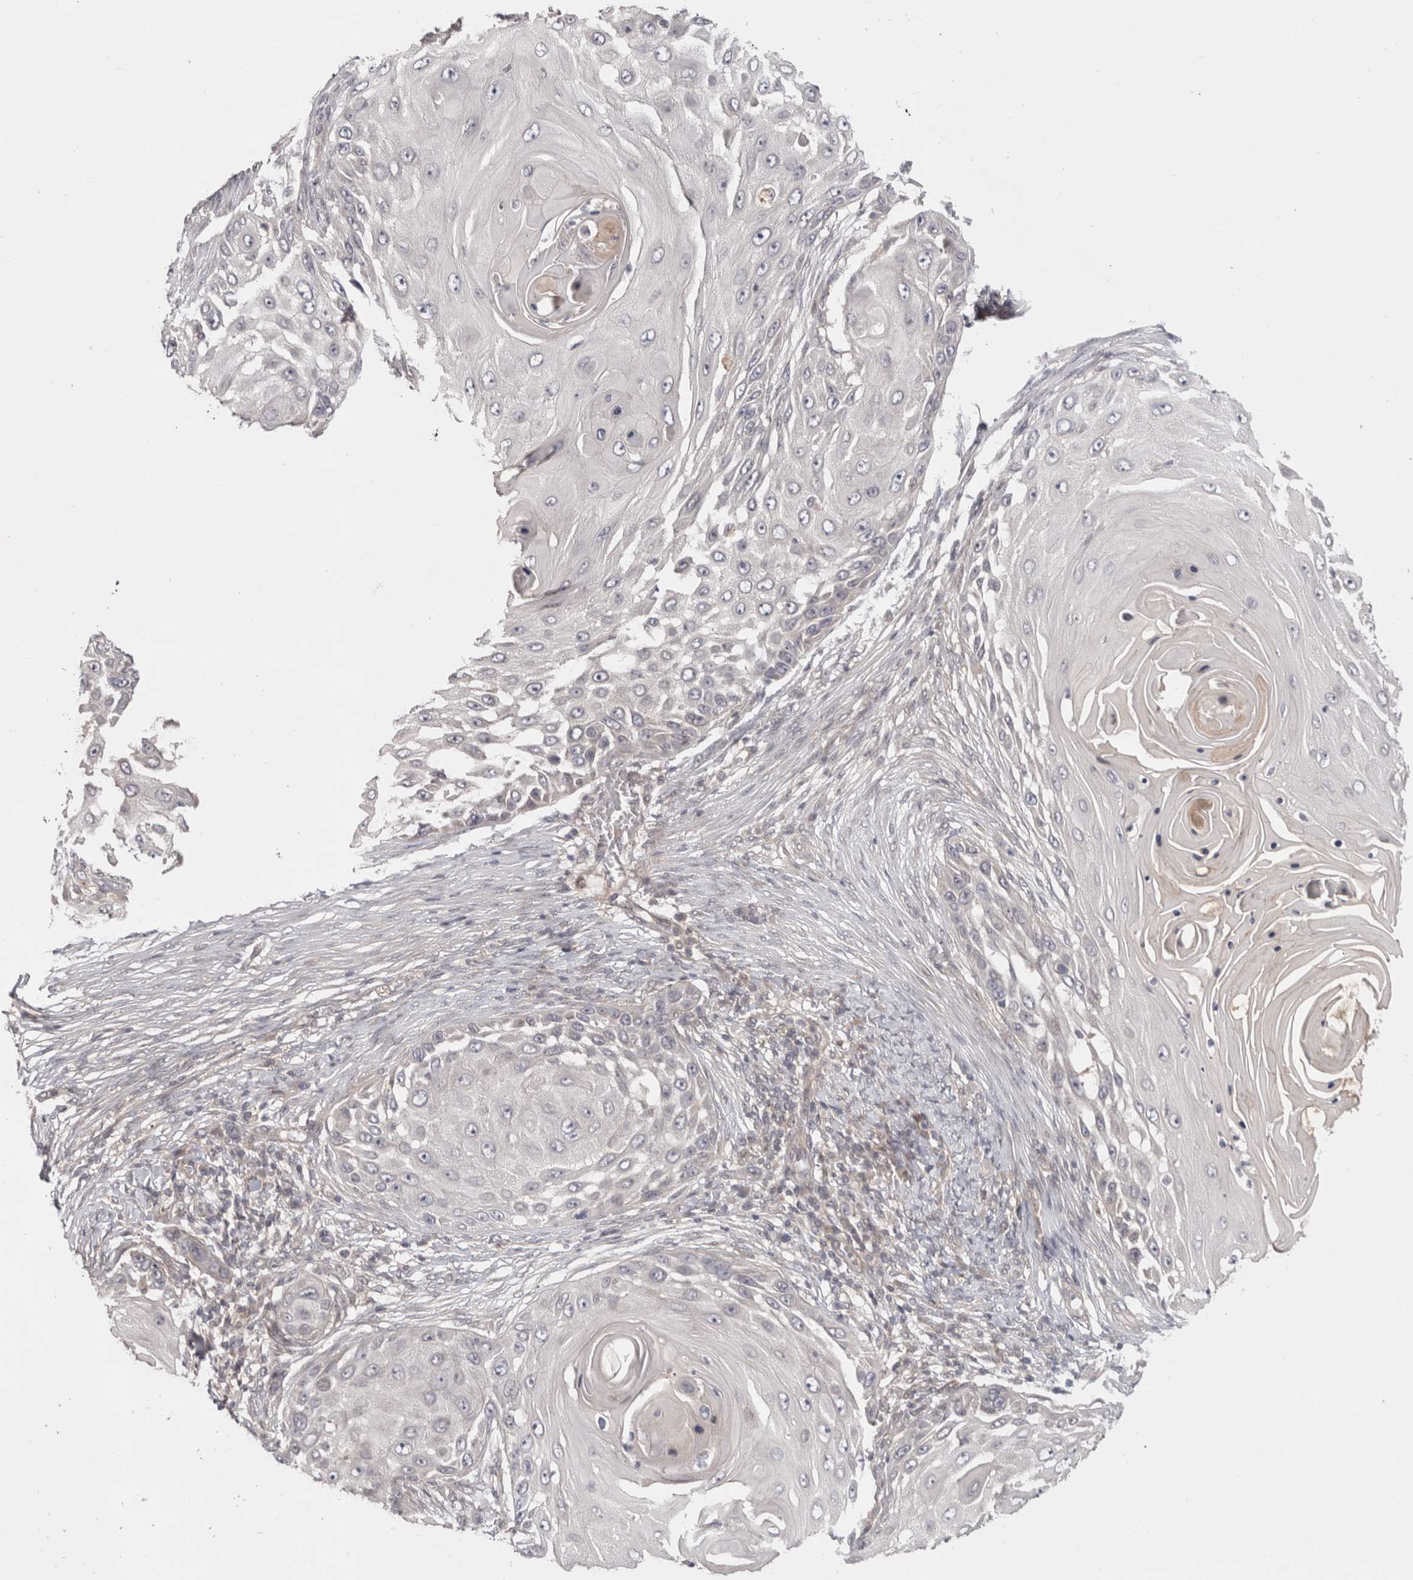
{"staining": {"intensity": "negative", "quantity": "none", "location": "none"}, "tissue": "skin cancer", "cell_type": "Tumor cells", "image_type": "cancer", "snomed": [{"axis": "morphology", "description": "Squamous cell carcinoma, NOS"}, {"axis": "topography", "description": "Skin"}], "caption": "Immunohistochemistry (IHC) micrograph of skin cancer stained for a protein (brown), which displays no positivity in tumor cells.", "gene": "ZNF318", "patient": {"sex": "female", "age": 44}}